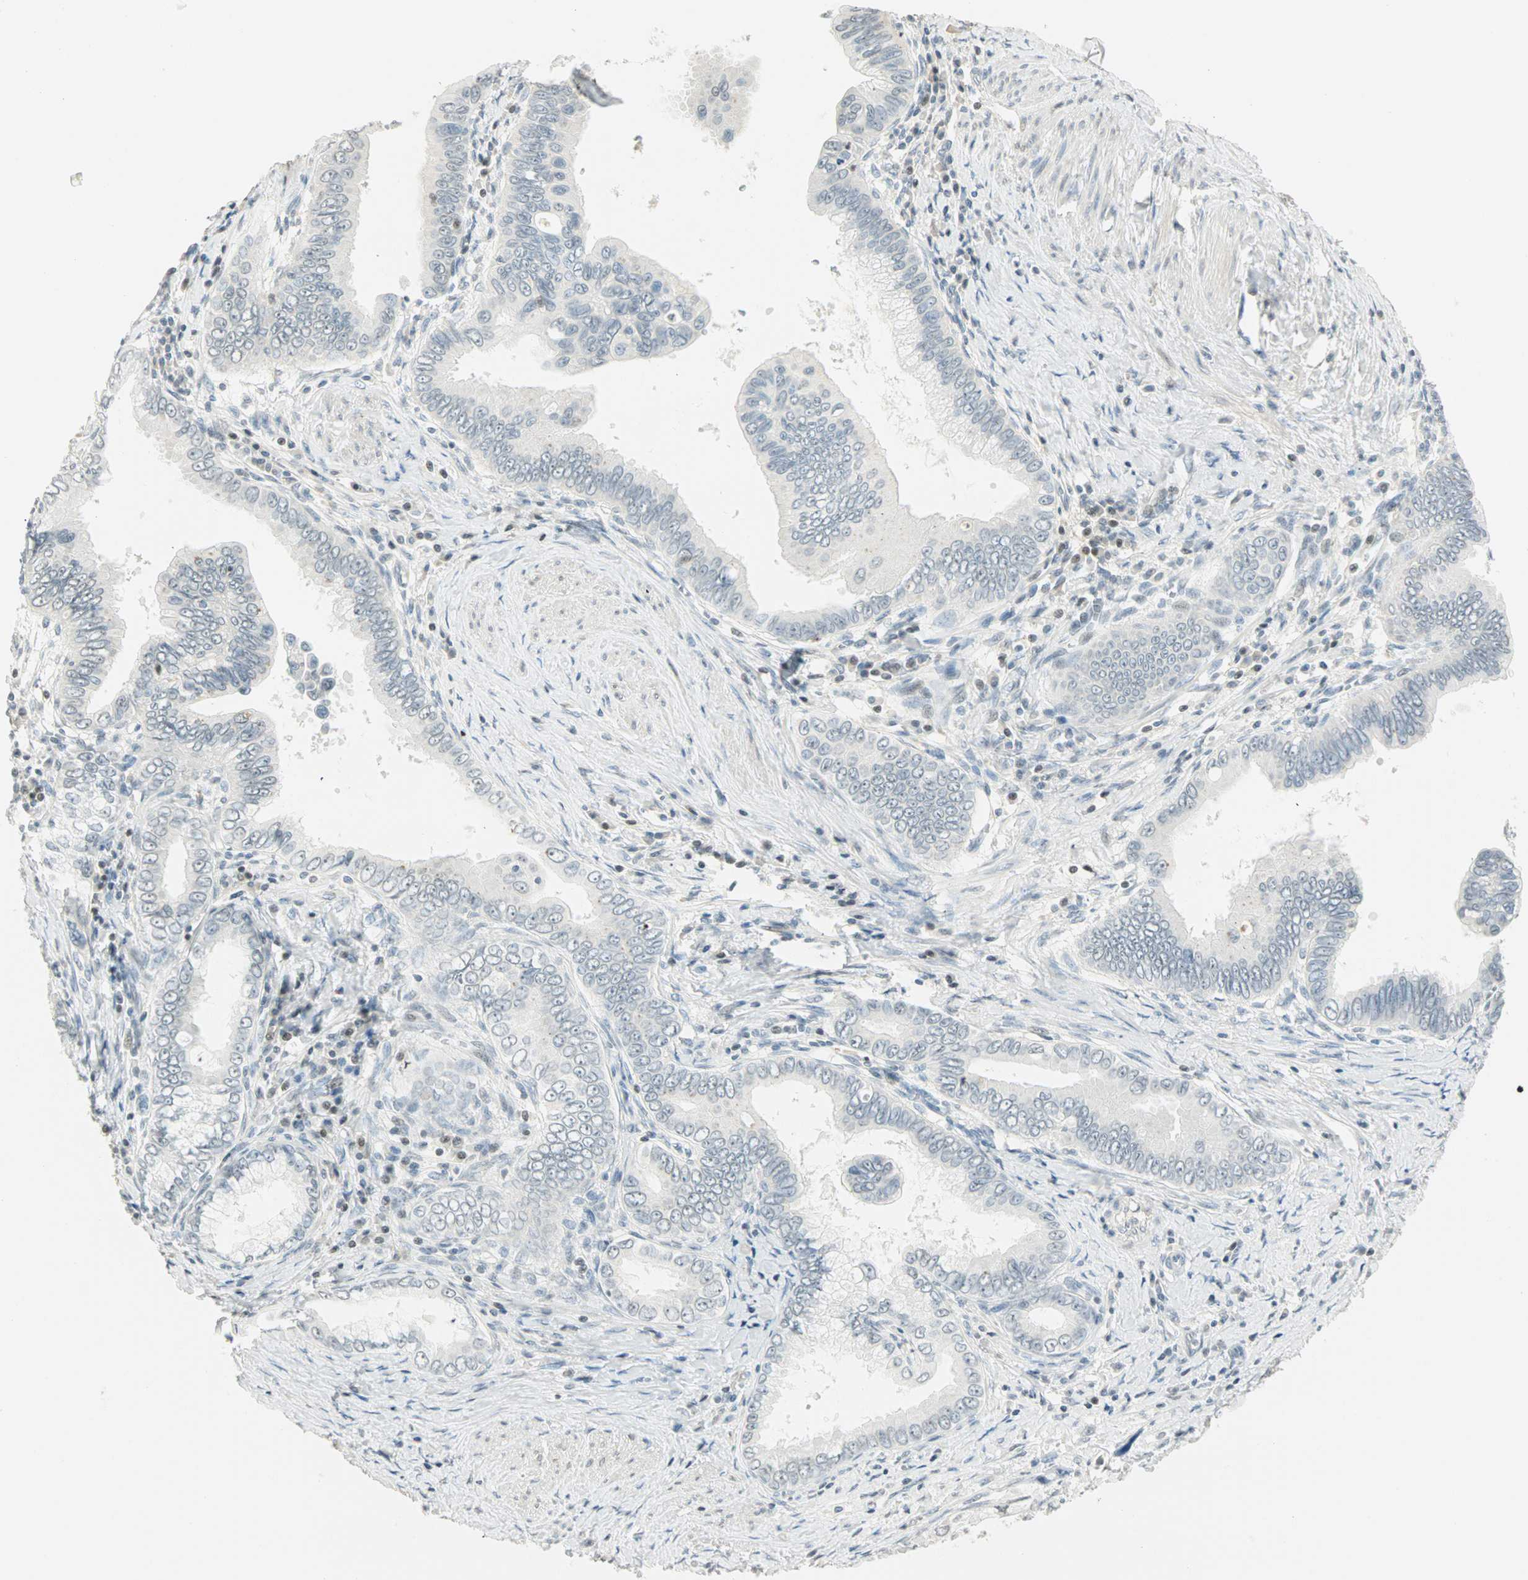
{"staining": {"intensity": "weak", "quantity": "<25%", "location": "nuclear"}, "tissue": "pancreatic cancer", "cell_type": "Tumor cells", "image_type": "cancer", "snomed": [{"axis": "morphology", "description": "Normal tissue, NOS"}, {"axis": "topography", "description": "Lymph node"}], "caption": "Tumor cells are negative for protein expression in human pancreatic cancer.", "gene": "SMAD3", "patient": {"sex": "male", "age": 50}}